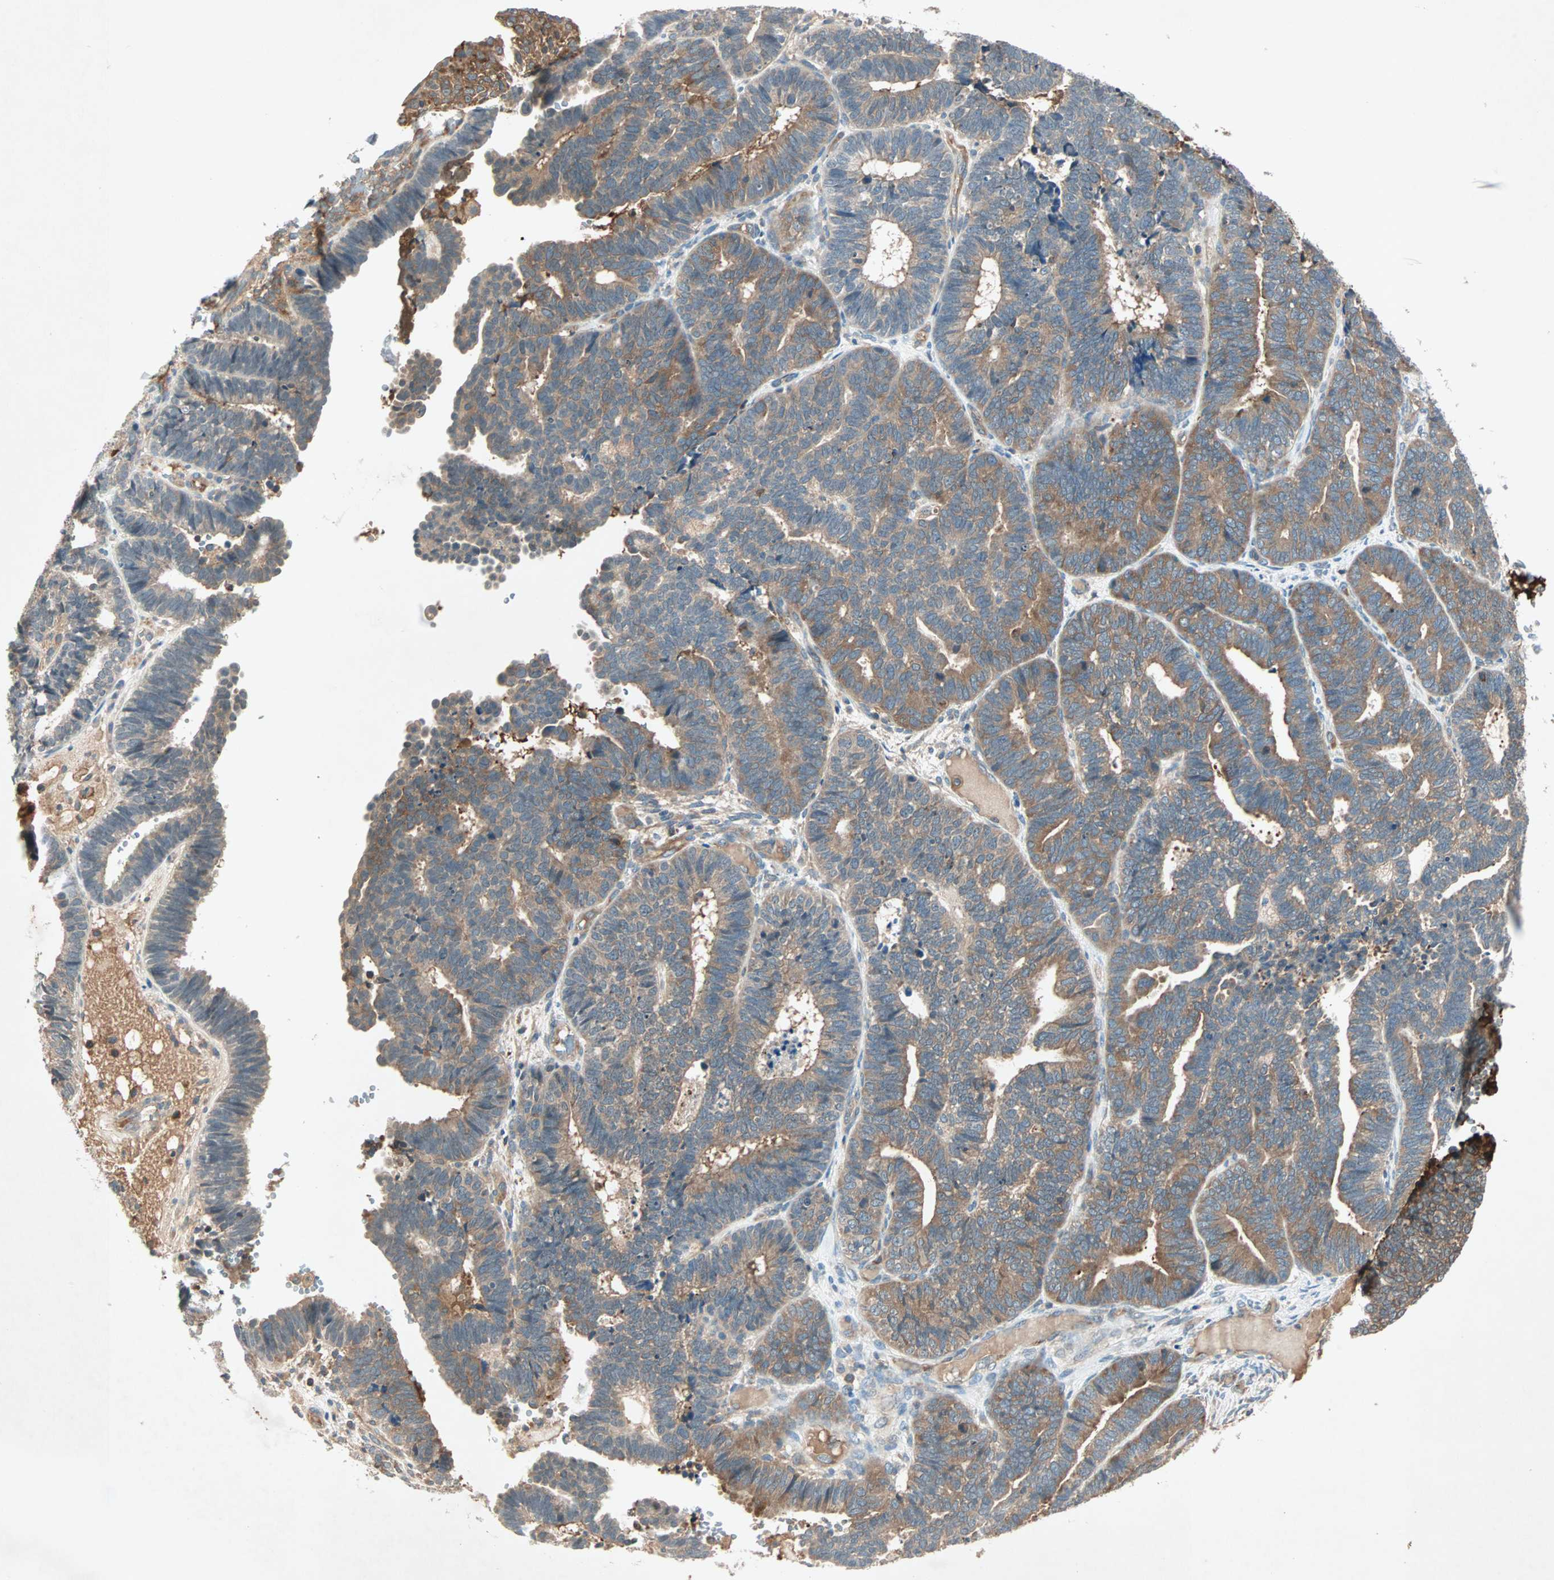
{"staining": {"intensity": "strong", "quantity": ">75%", "location": "cytoplasmic/membranous"}, "tissue": "endometrial cancer", "cell_type": "Tumor cells", "image_type": "cancer", "snomed": [{"axis": "morphology", "description": "Adenocarcinoma, NOS"}, {"axis": "topography", "description": "Endometrium"}], "caption": "IHC micrograph of neoplastic tissue: adenocarcinoma (endometrial) stained using immunohistochemistry (IHC) exhibits high levels of strong protein expression localized specifically in the cytoplasmic/membranous of tumor cells, appearing as a cytoplasmic/membranous brown color.", "gene": "TEC", "patient": {"sex": "female", "age": 70}}